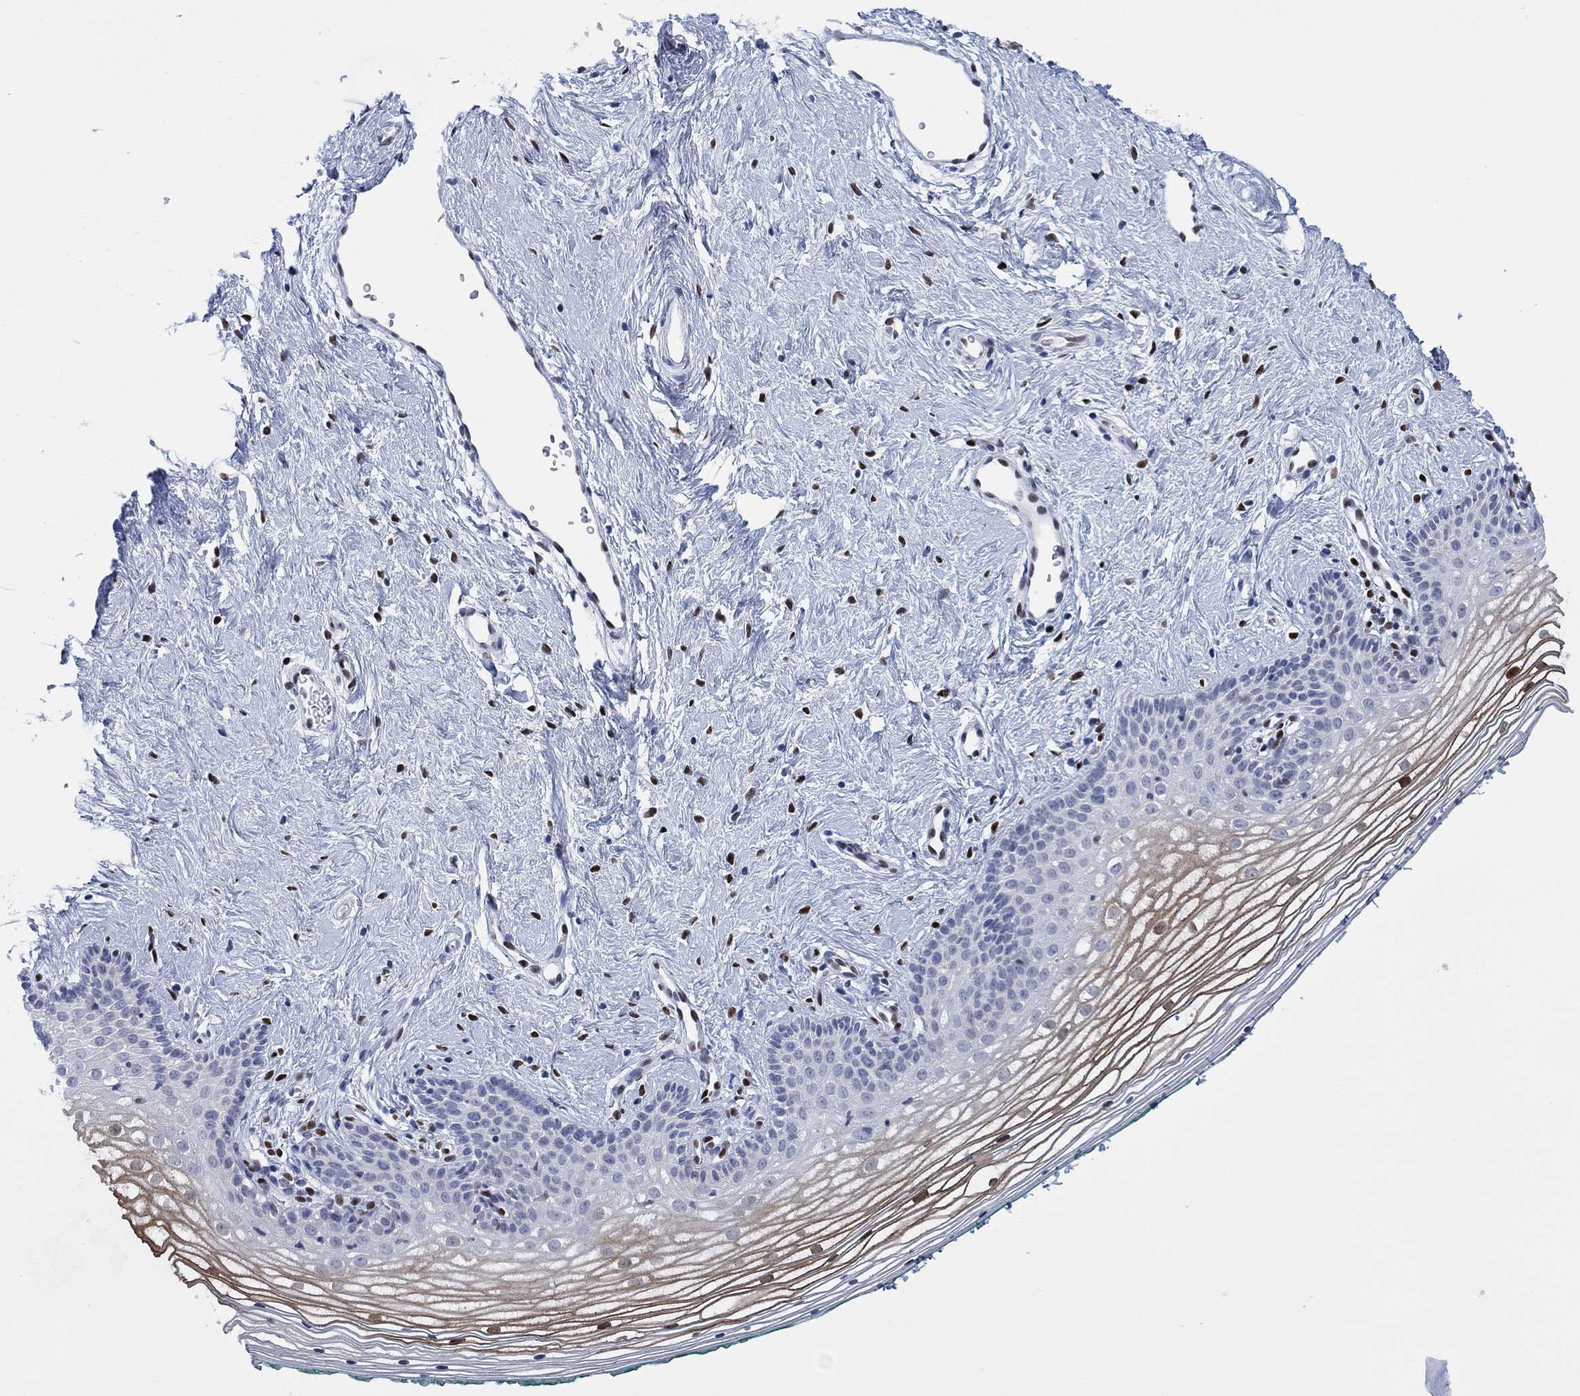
{"staining": {"intensity": "moderate", "quantity": "25%-75%", "location": "cytoplasmic/membranous"}, "tissue": "vagina", "cell_type": "Squamous epithelial cells", "image_type": "normal", "snomed": [{"axis": "morphology", "description": "Normal tissue, NOS"}, {"axis": "topography", "description": "Vagina"}], "caption": "This micrograph shows immunohistochemistry (IHC) staining of normal human vagina, with medium moderate cytoplasmic/membranous expression in about 25%-75% of squamous epithelial cells.", "gene": "ZEB1", "patient": {"sex": "female", "age": 36}}